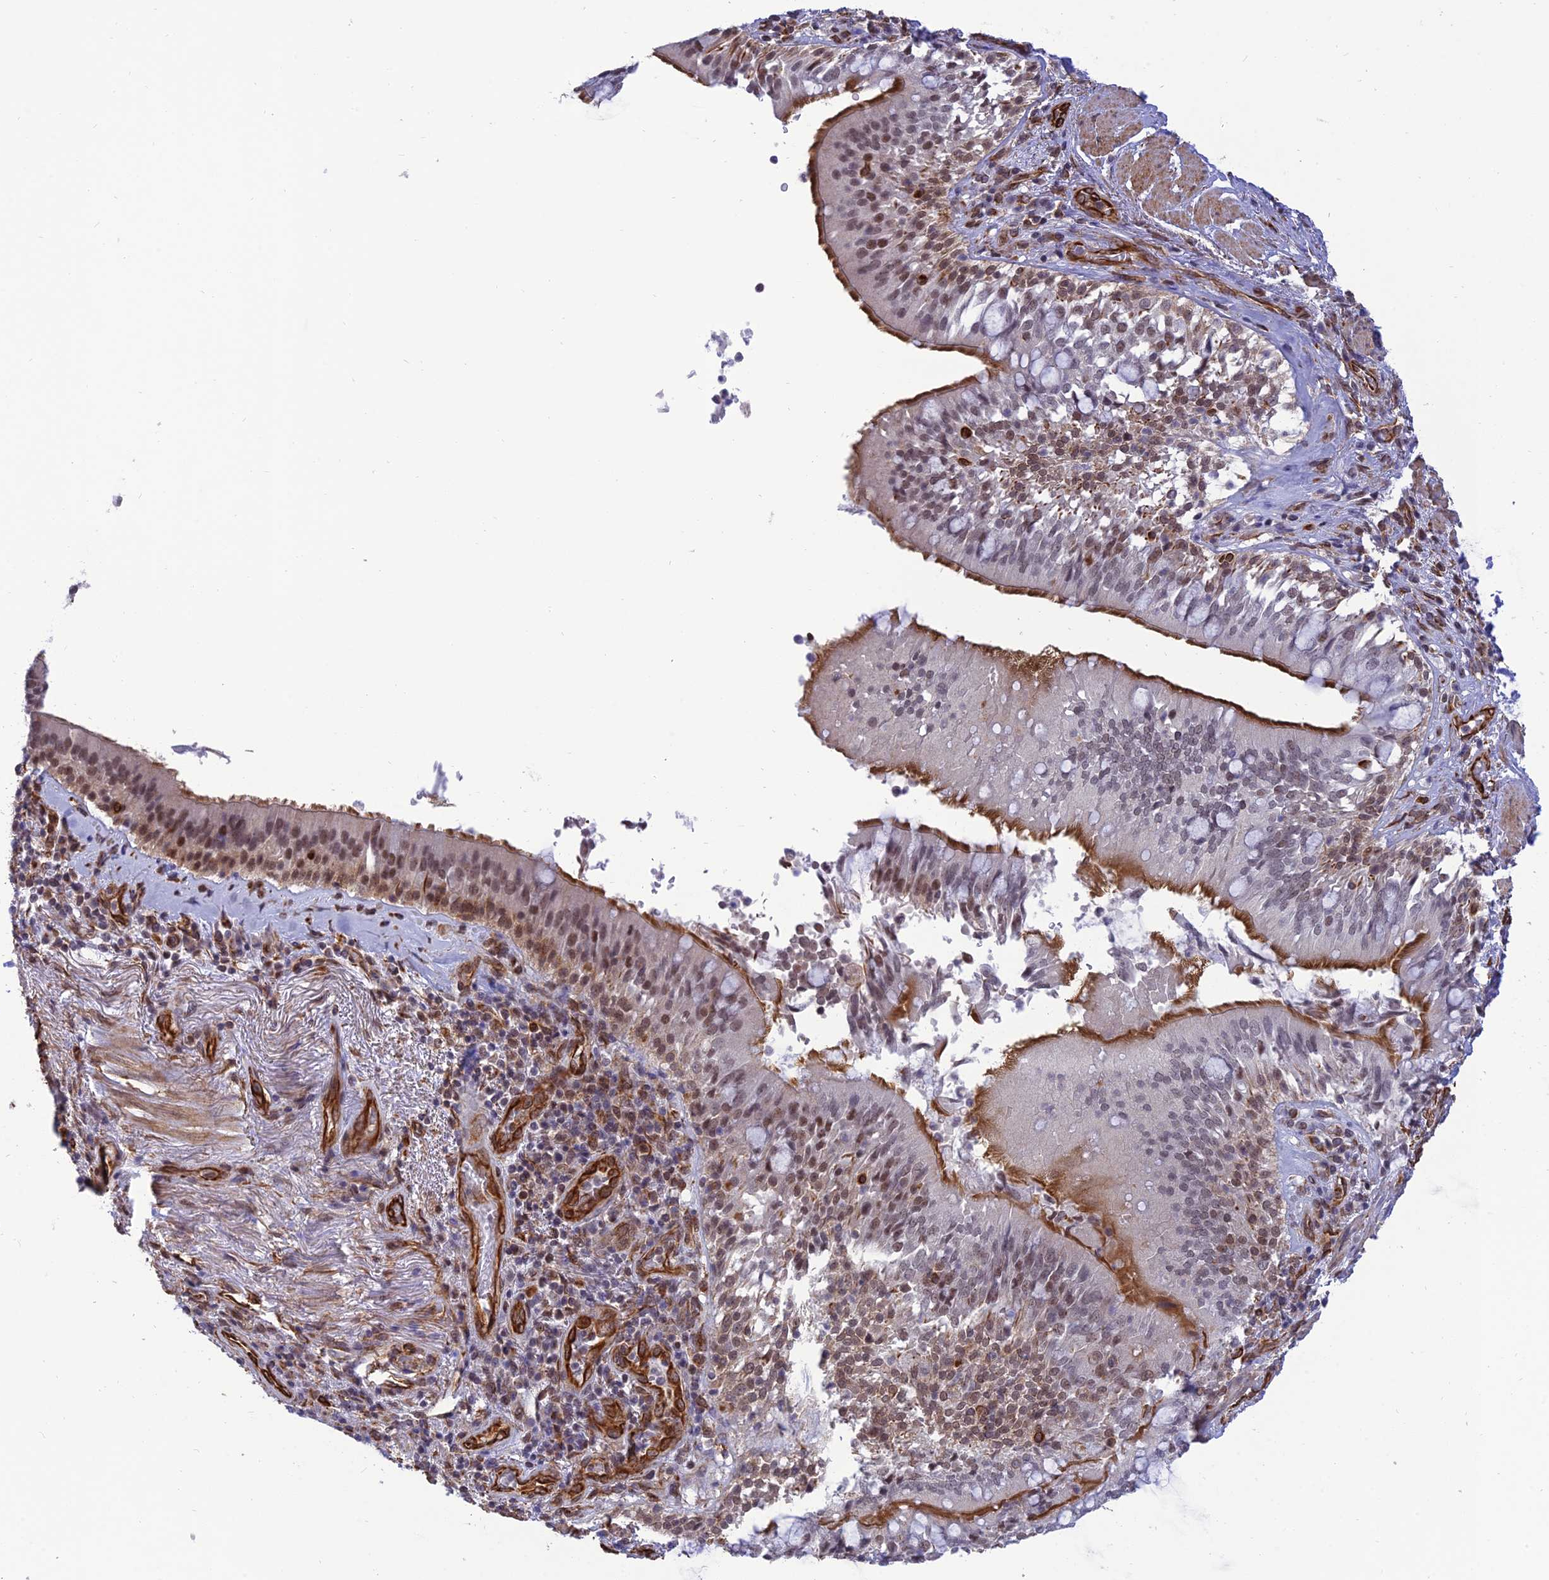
{"staining": {"intensity": "moderate", "quantity": ">75%", "location": "cytoplasmic/membranous"}, "tissue": "adipose tissue", "cell_type": "Adipocytes", "image_type": "normal", "snomed": [{"axis": "morphology", "description": "Normal tissue, NOS"}, {"axis": "morphology", "description": "Squamous cell carcinoma, NOS"}, {"axis": "topography", "description": "Bronchus"}, {"axis": "topography", "description": "Lung"}], "caption": "Adipose tissue stained with DAB (3,3'-diaminobenzidine) IHC displays medium levels of moderate cytoplasmic/membranous positivity in about >75% of adipocytes.", "gene": "PAGR1", "patient": {"sex": "male", "age": 64}}